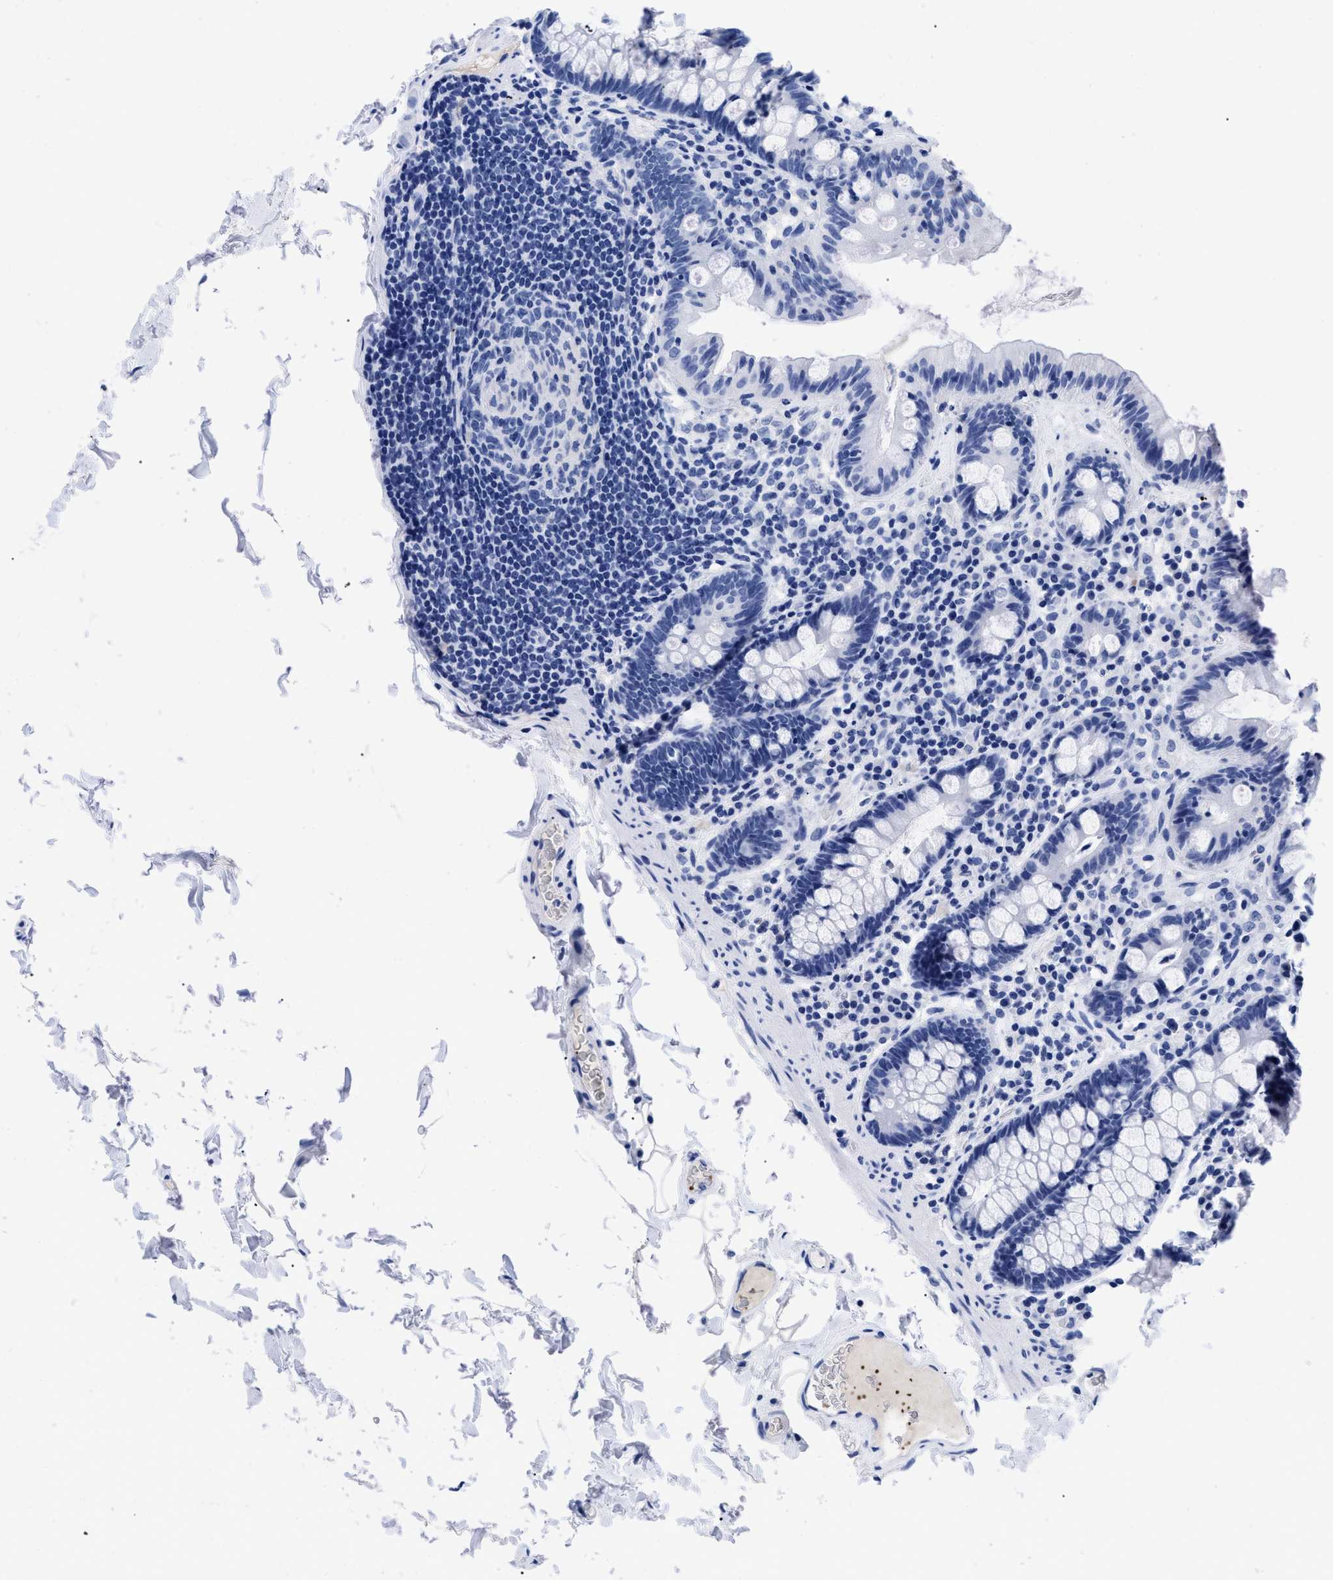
{"staining": {"intensity": "negative", "quantity": "none", "location": "none"}, "tissue": "colon", "cell_type": "Endothelial cells", "image_type": "normal", "snomed": [{"axis": "morphology", "description": "Normal tissue, NOS"}, {"axis": "topography", "description": "Colon"}], "caption": "Endothelial cells show no significant staining in unremarkable colon. Brightfield microscopy of IHC stained with DAB (3,3'-diaminobenzidine) (brown) and hematoxylin (blue), captured at high magnification.", "gene": "TREML1", "patient": {"sex": "female", "age": 80}}